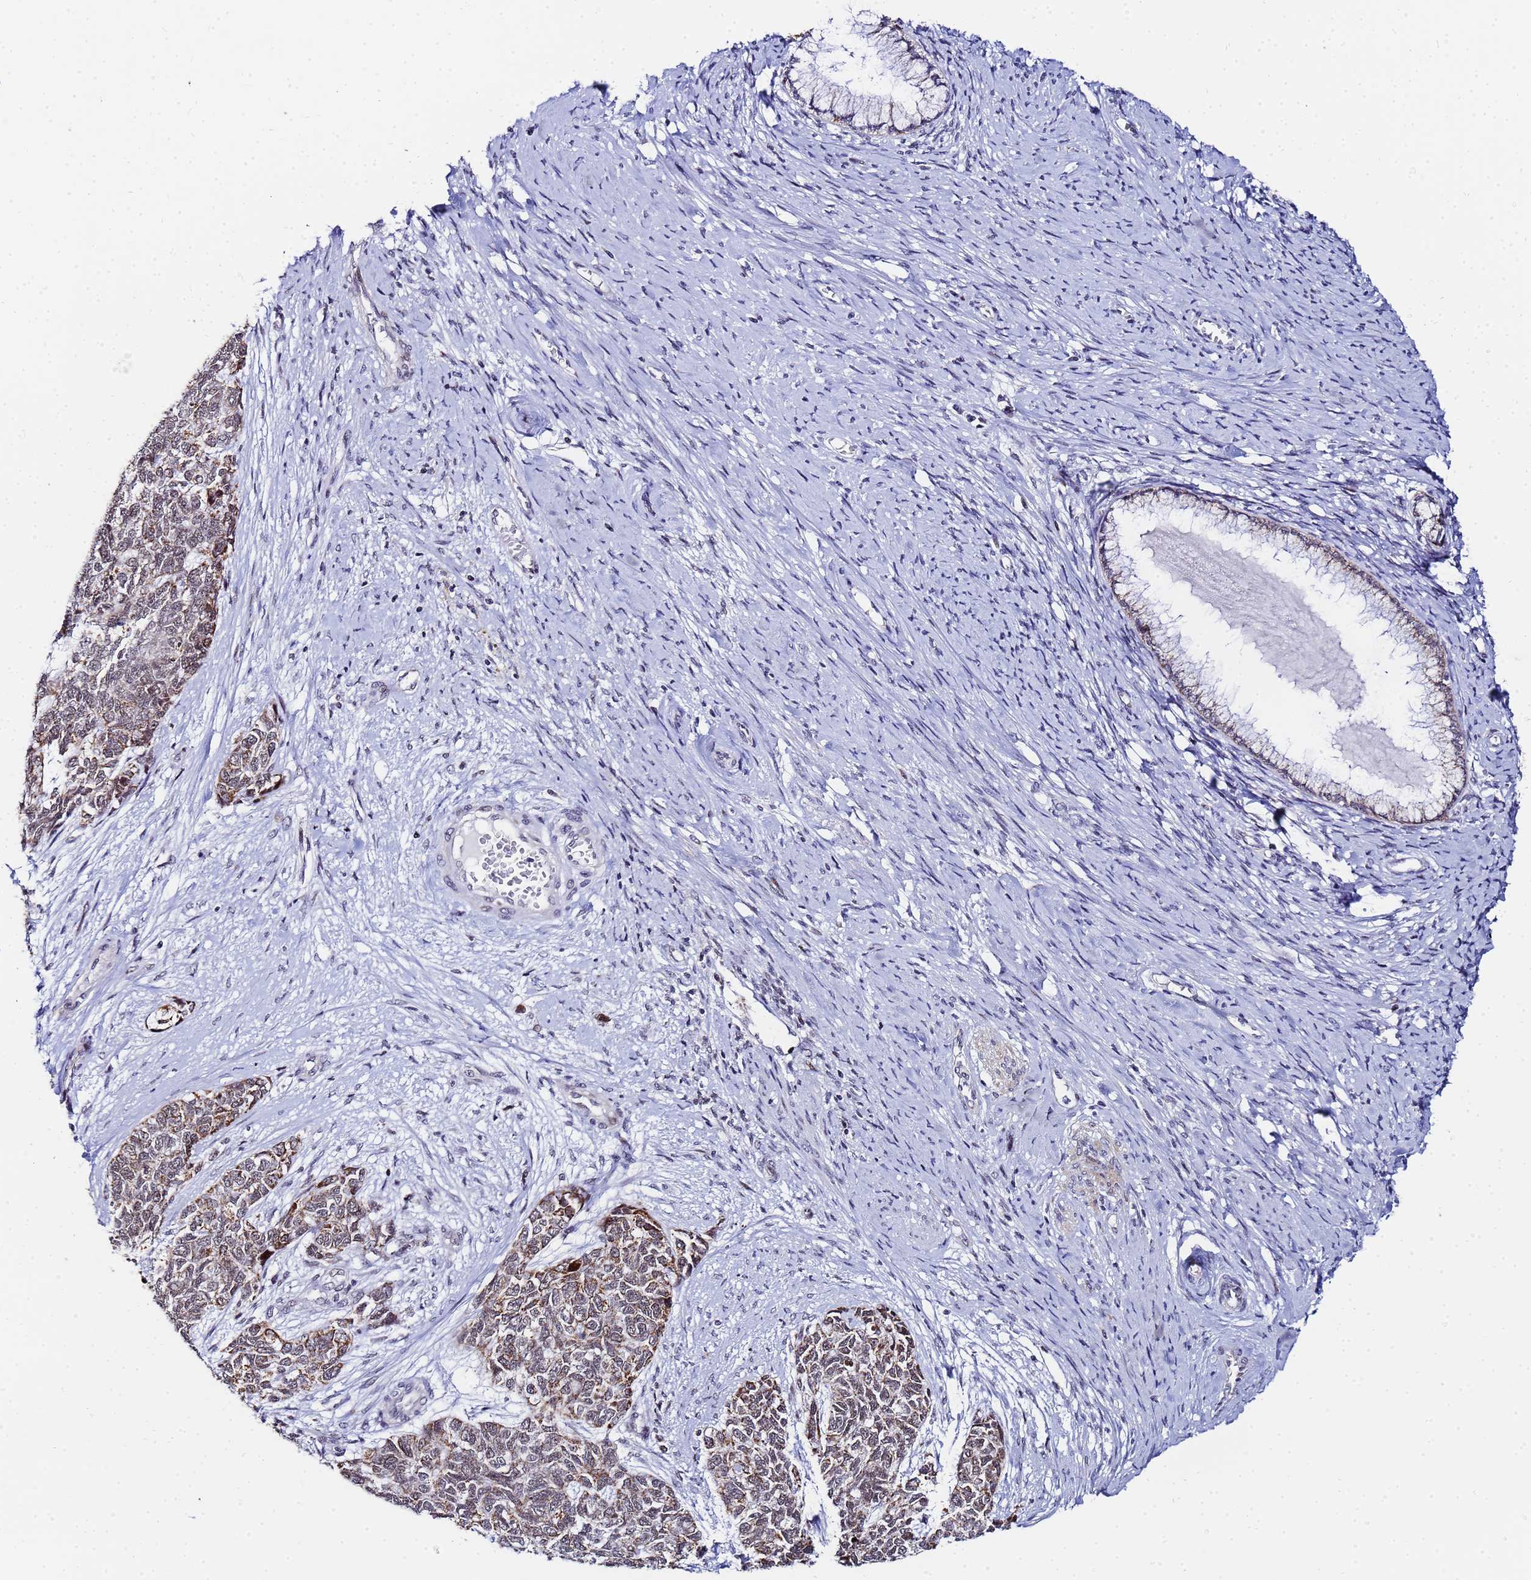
{"staining": {"intensity": "weak", "quantity": ">75%", "location": "cytoplasmic/membranous"}, "tissue": "cervical cancer", "cell_type": "Tumor cells", "image_type": "cancer", "snomed": [{"axis": "morphology", "description": "Squamous cell carcinoma, NOS"}, {"axis": "topography", "description": "Cervix"}], "caption": "A photomicrograph of human cervical cancer stained for a protein shows weak cytoplasmic/membranous brown staining in tumor cells.", "gene": "CKMT1A", "patient": {"sex": "female", "age": 63}}